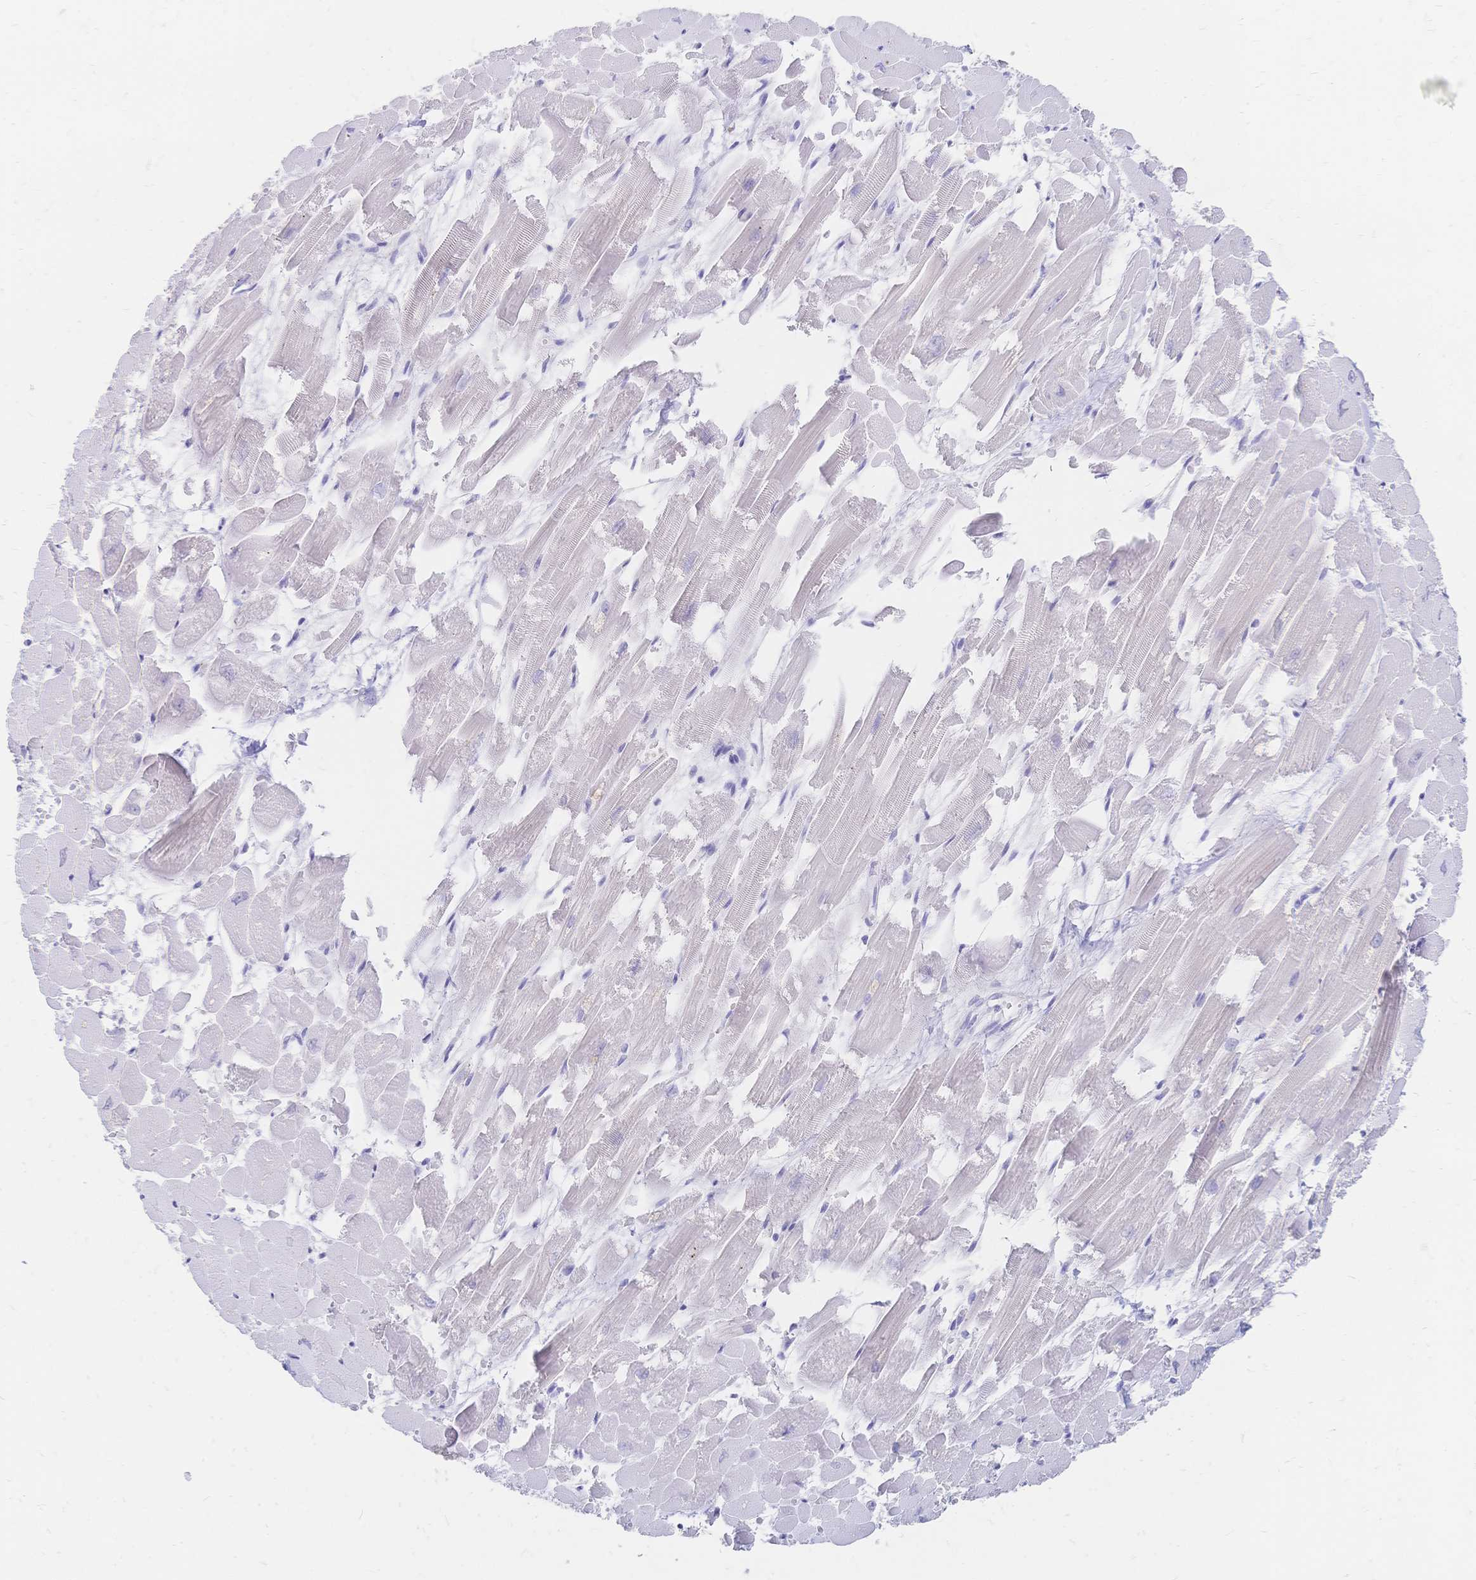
{"staining": {"intensity": "negative", "quantity": "none", "location": "none"}, "tissue": "heart muscle", "cell_type": "Cardiomyocytes", "image_type": "normal", "snomed": [{"axis": "morphology", "description": "Normal tissue, NOS"}, {"axis": "topography", "description": "Heart"}], "caption": "IHC photomicrograph of normal heart muscle: heart muscle stained with DAB (3,3'-diaminobenzidine) exhibits no significant protein positivity in cardiomyocytes.", "gene": "PSORS1C2", "patient": {"sex": "female", "age": 52}}